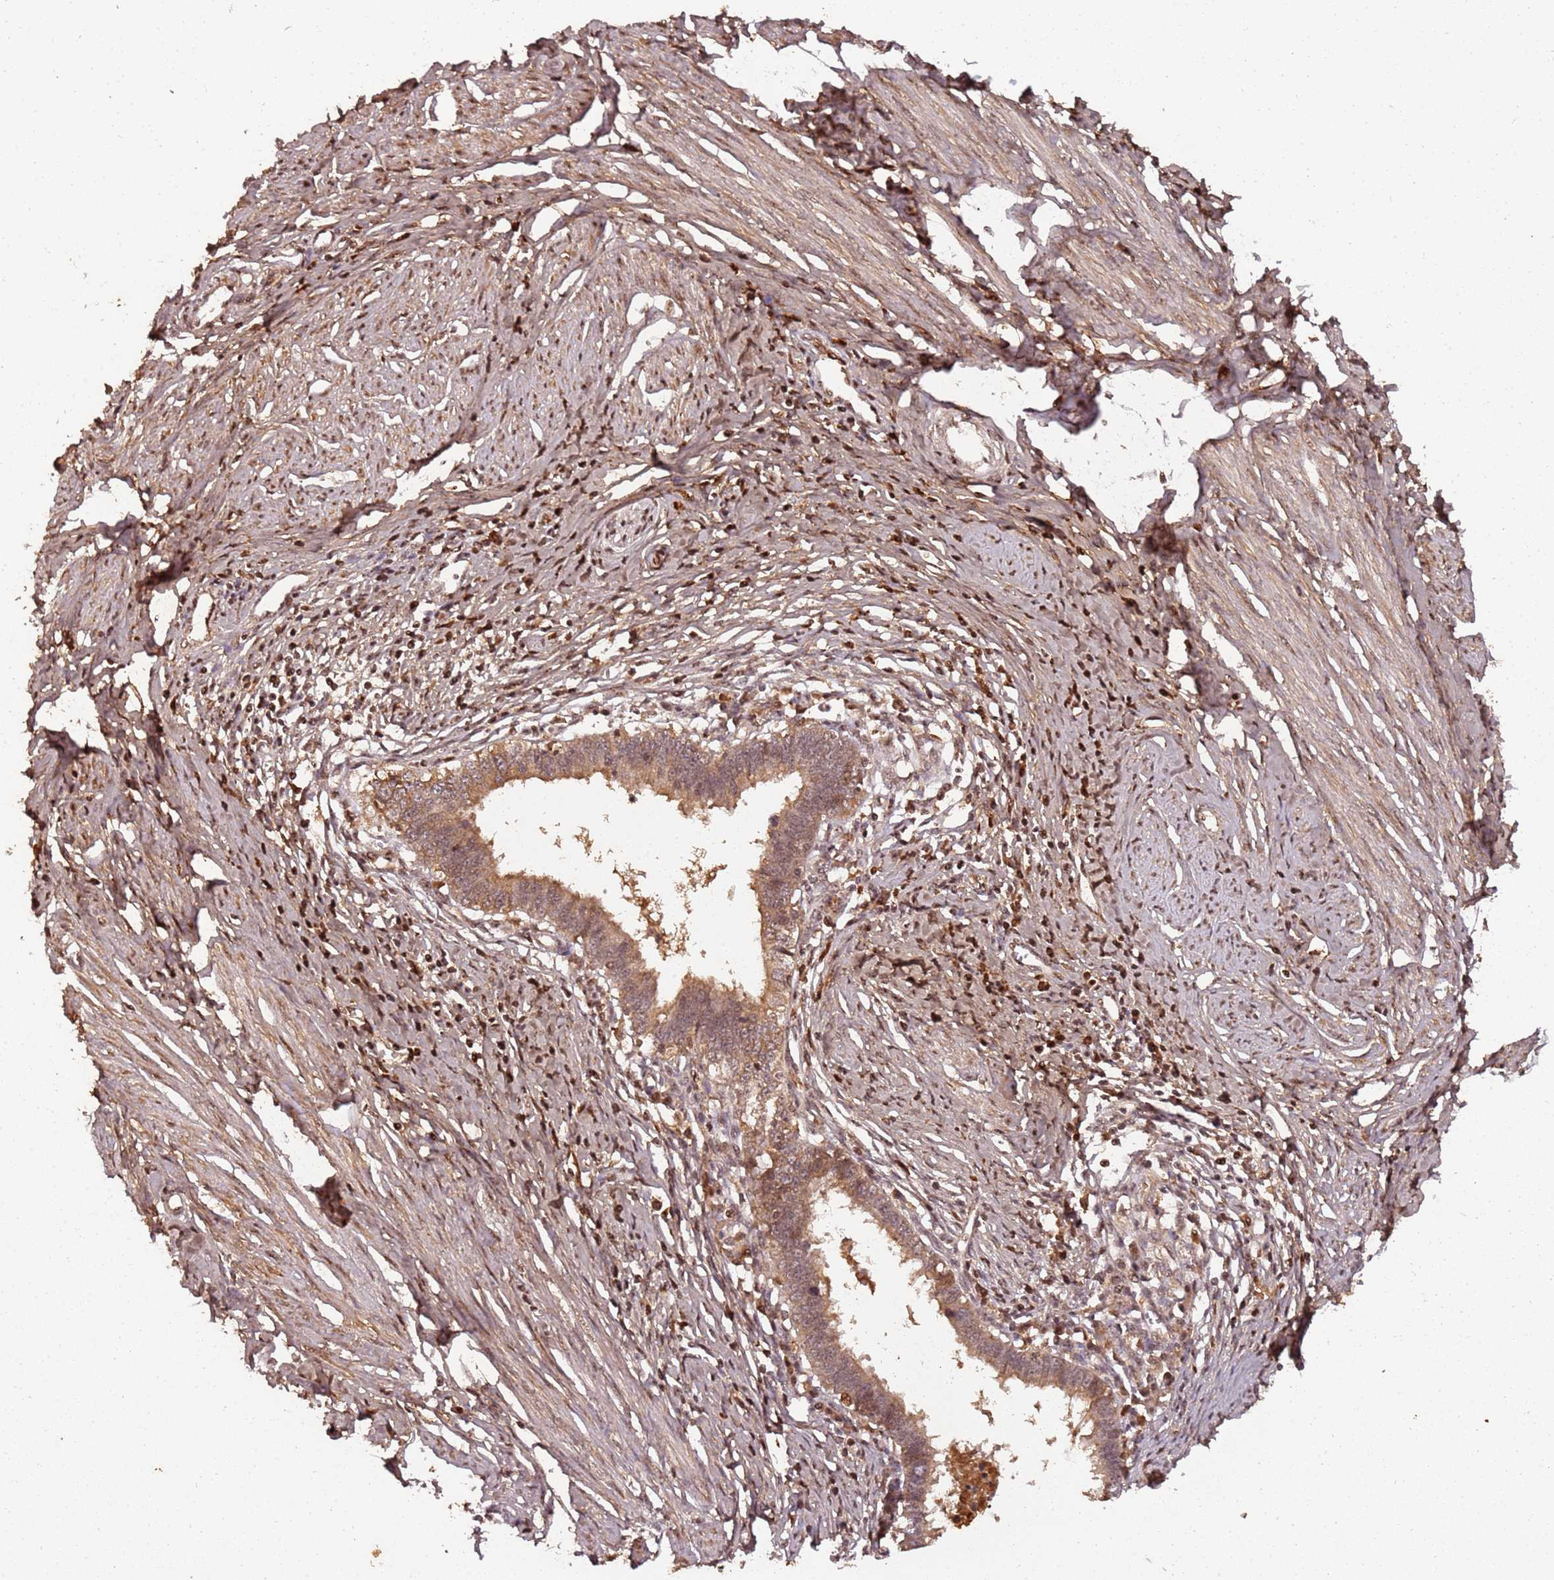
{"staining": {"intensity": "weak", "quantity": ">75%", "location": "cytoplasmic/membranous,nuclear"}, "tissue": "cervical cancer", "cell_type": "Tumor cells", "image_type": "cancer", "snomed": [{"axis": "morphology", "description": "Adenocarcinoma, NOS"}, {"axis": "topography", "description": "Cervix"}], "caption": "High-power microscopy captured an IHC histopathology image of cervical adenocarcinoma, revealing weak cytoplasmic/membranous and nuclear expression in about >75% of tumor cells.", "gene": "COL1A2", "patient": {"sex": "female", "age": 36}}